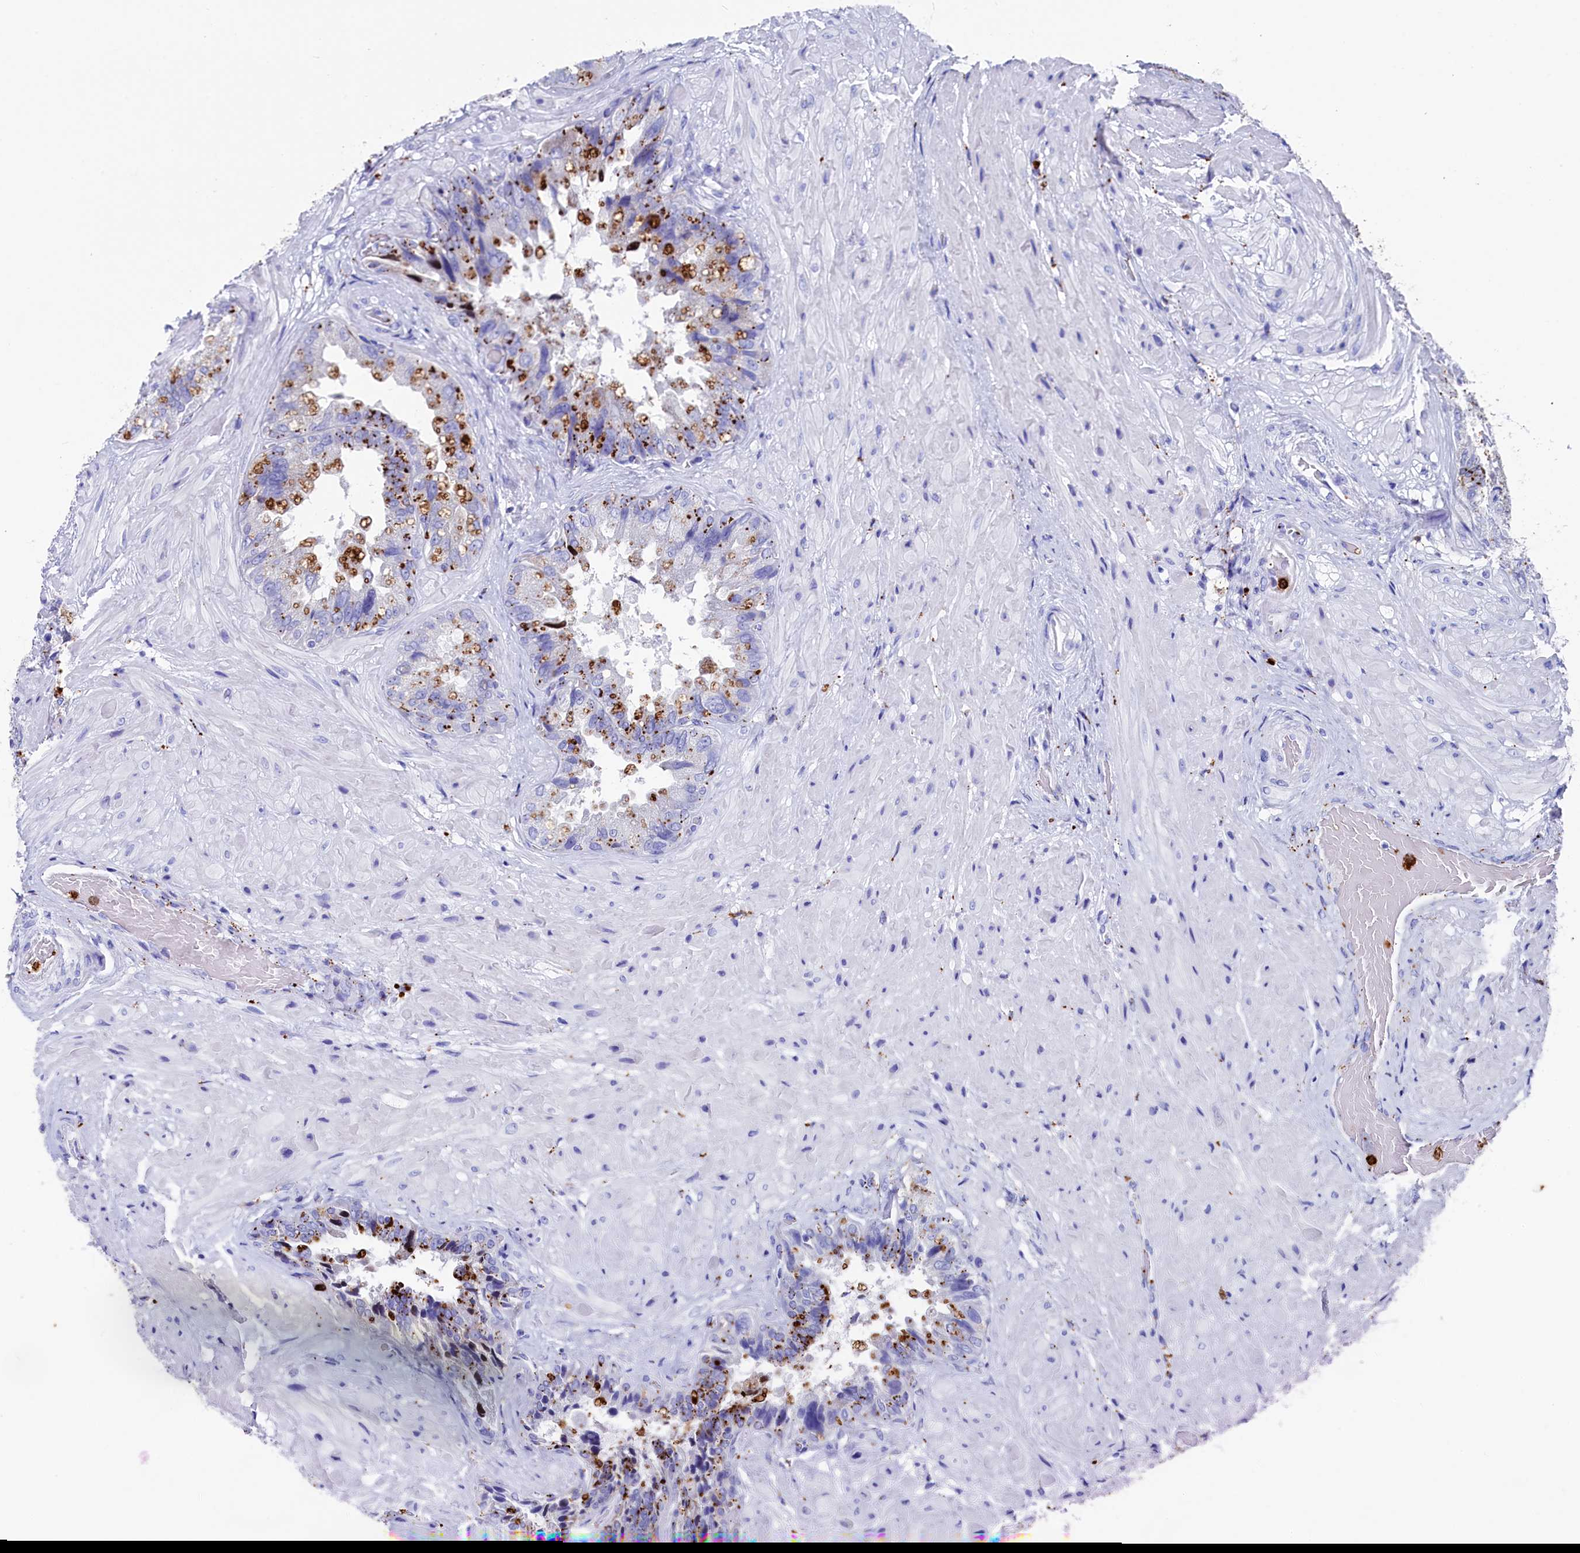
{"staining": {"intensity": "strong", "quantity": "<25%", "location": "cytoplasmic/membranous"}, "tissue": "seminal vesicle", "cell_type": "Glandular cells", "image_type": "normal", "snomed": [{"axis": "morphology", "description": "Normal tissue, NOS"}, {"axis": "topography", "description": "Prostate and seminal vesicle, NOS"}, {"axis": "topography", "description": "Prostate"}, {"axis": "topography", "description": "Seminal veicle"}], "caption": "Glandular cells reveal medium levels of strong cytoplasmic/membranous expression in approximately <25% of cells in benign human seminal vesicle.", "gene": "PLAC8", "patient": {"sex": "male", "age": 67}}